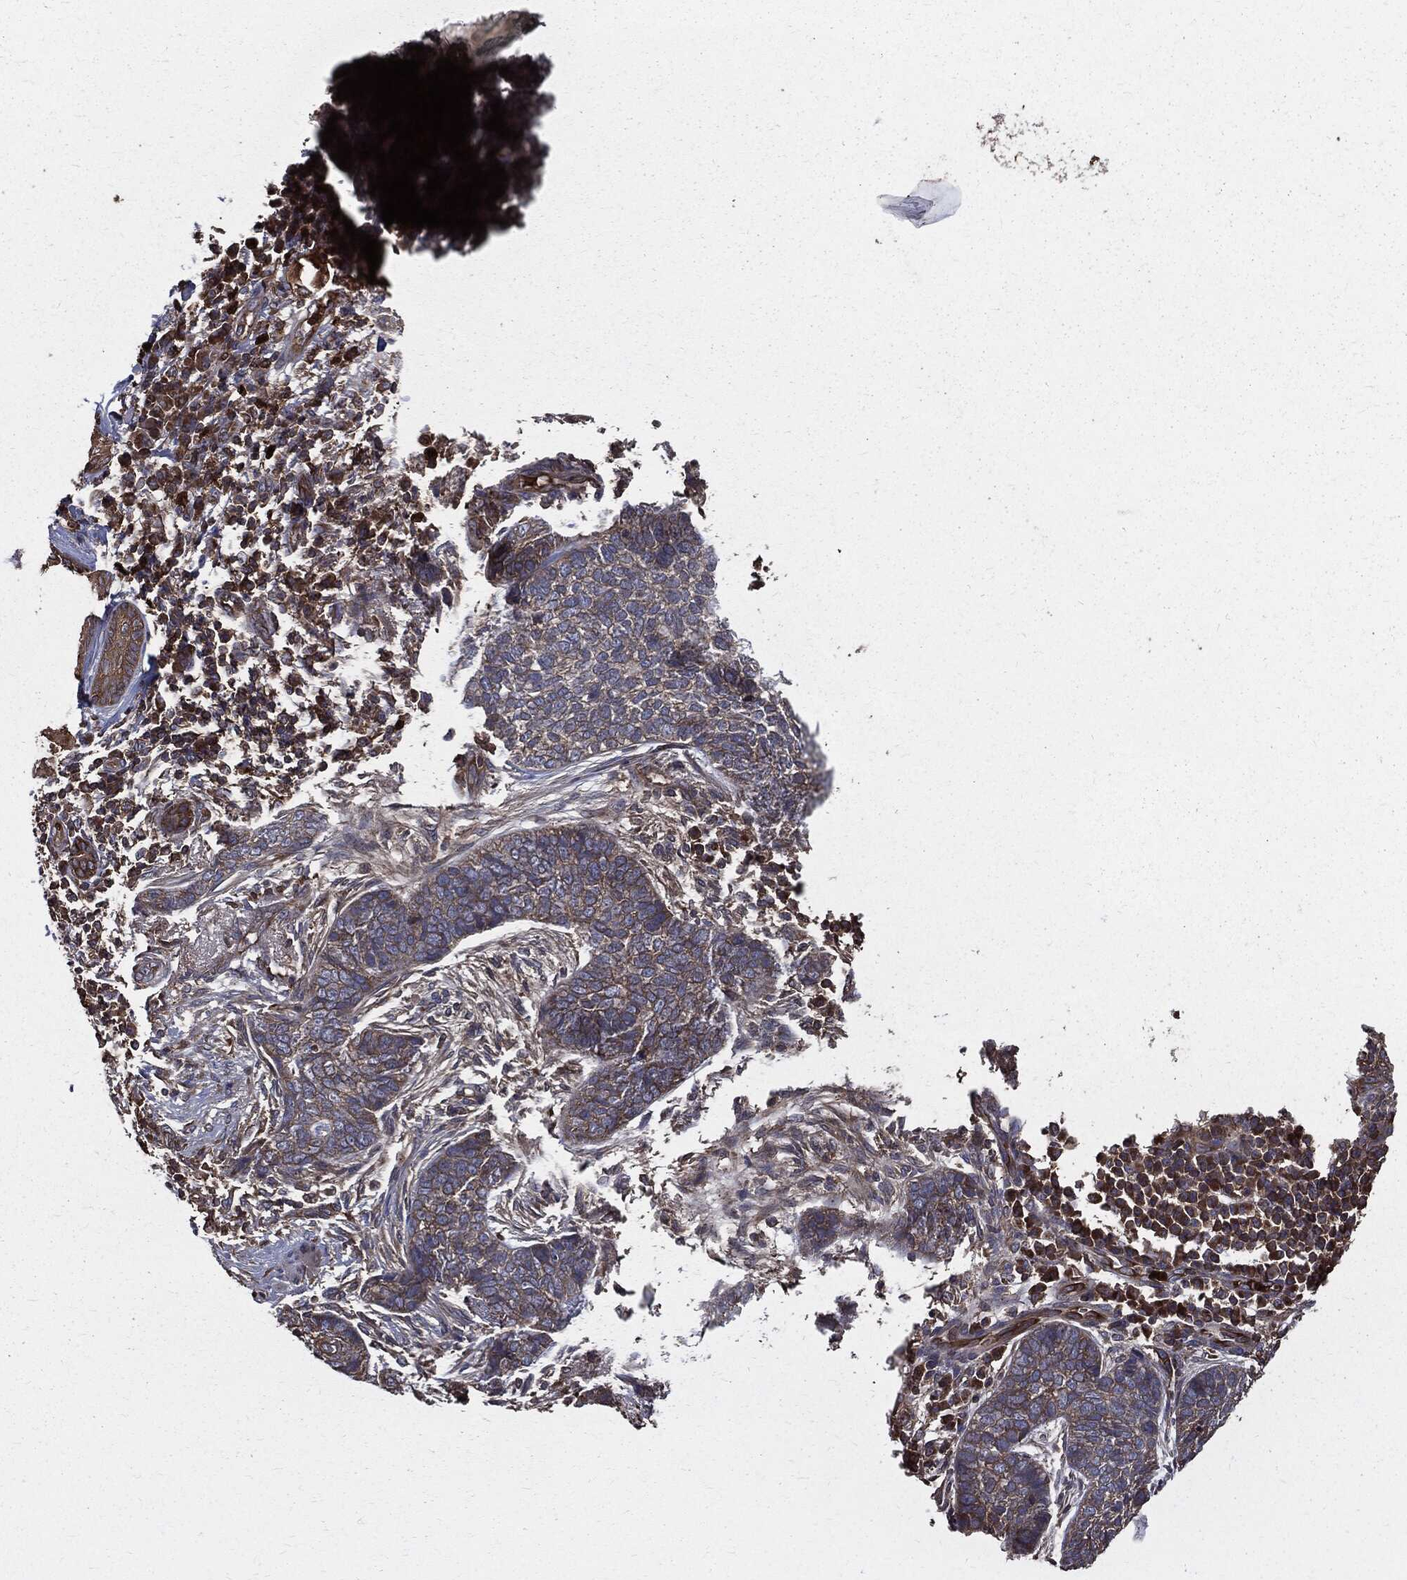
{"staining": {"intensity": "moderate", "quantity": "<25%", "location": "cytoplasmic/membranous"}, "tissue": "skin cancer", "cell_type": "Tumor cells", "image_type": "cancer", "snomed": [{"axis": "morphology", "description": "Squamous cell carcinoma, NOS"}, {"axis": "topography", "description": "Skin"}], "caption": "Immunohistochemistry (IHC) image of human skin cancer (squamous cell carcinoma) stained for a protein (brown), which demonstrates low levels of moderate cytoplasmic/membranous positivity in approximately <25% of tumor cells.", "gene": "PDCD6IP", "patient": {"sex": "male", "age": 88}}